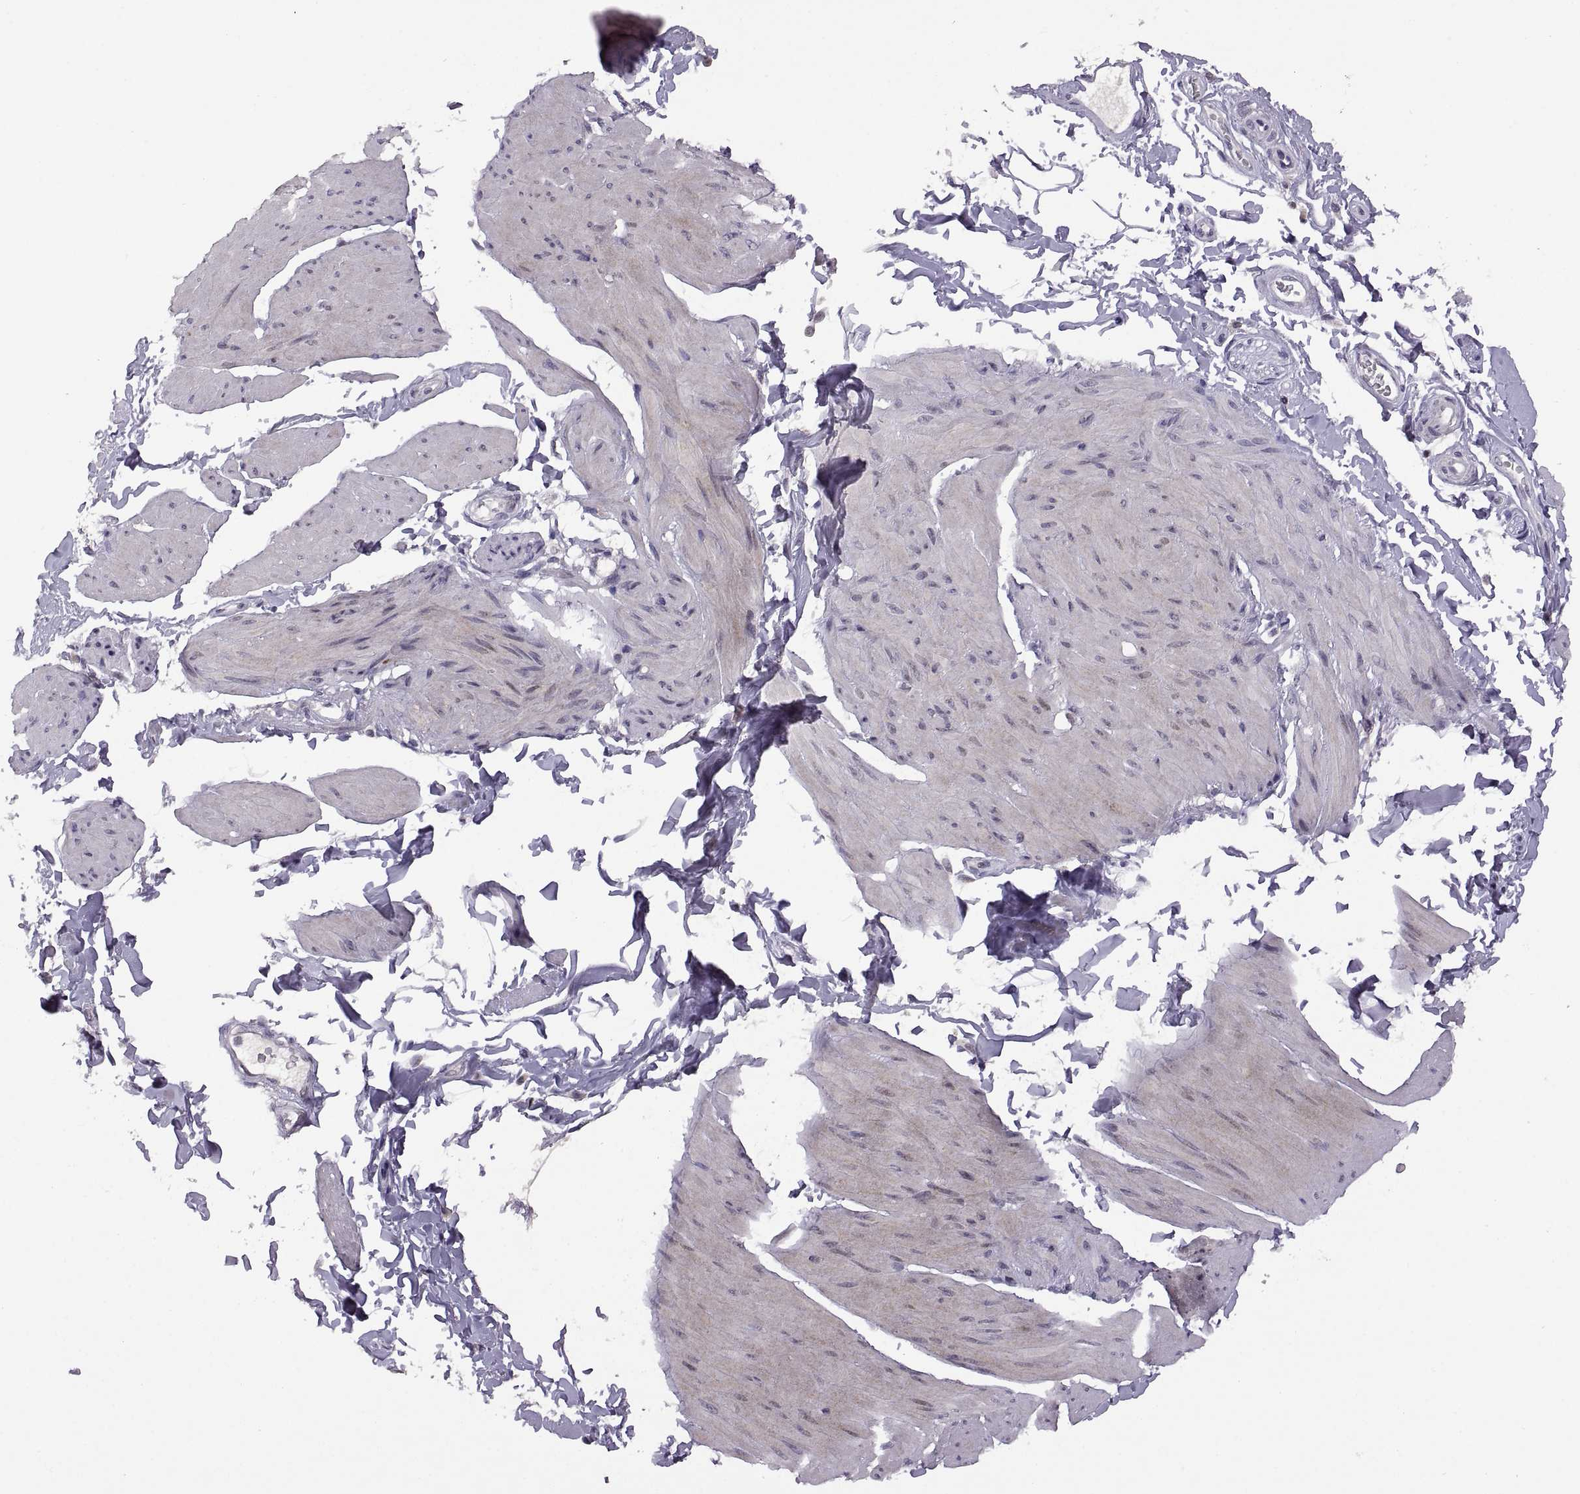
{"staining": {"intensity": "negative", "quantity": "none", "location": "none"}, "tissue": "smooth muscle", "cell_type": "Smooth muscle cells", "image_type": "normal", "snomed": [{"axis": "morphology", "description": "Normal tissue, NOS"}, {"axis": "topography", "description": "Adipose tissue"}, {"axis": "topography", "description": "Smooth muscle"}, {"axis": "topography", "description": "Peripheral nerve tissue"}], "caption": "Smooth muscle cells are negative for brown protein staining in unremarkable smooth muscle. (IHC, brightfield microscopy, high magnification).", "gene": "NEK2", "patient": {"sex": "male", "age": 83}}